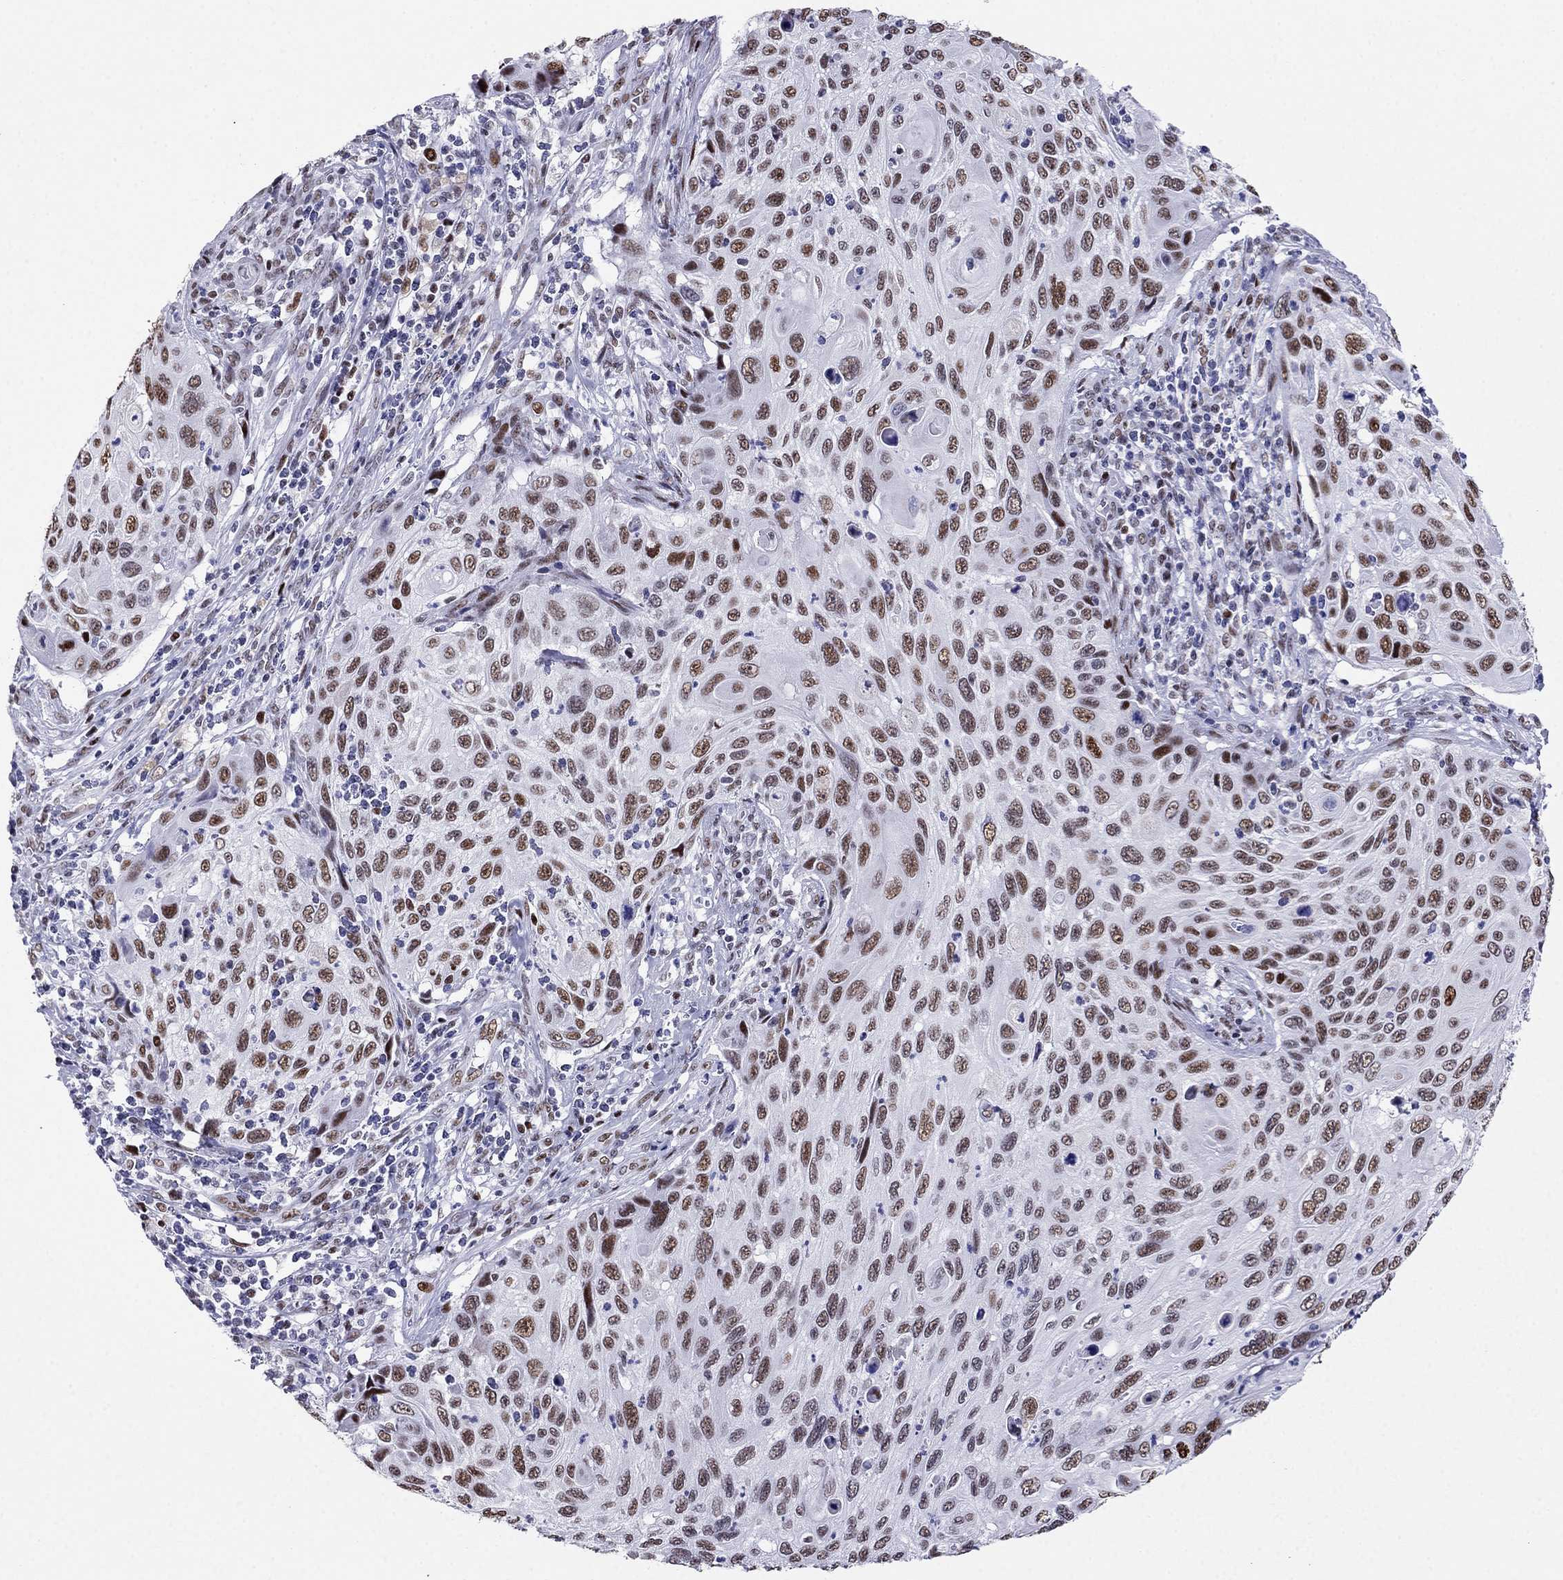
{"staining": {"intensity": "strong", "quantity": "25%-75%", "location": "nuclear"}, "tissue": "cervical cancer", "cell_type": "Tumor cells", "image_type": "cancer", "snomed": [{"axis": "morphology", "description": "Squamous cell carcinoma, NOS"}, {"axis": "topography", "description": "Cervix"}], "caption": "Approximately 25%-75% of tumor cells in cervical cancer reveal strong nuclear protein staining as visualized by brown immunohistochemical staining.", "gene": "PPM1G", "patient": {"sex": "female", "age": 70}}